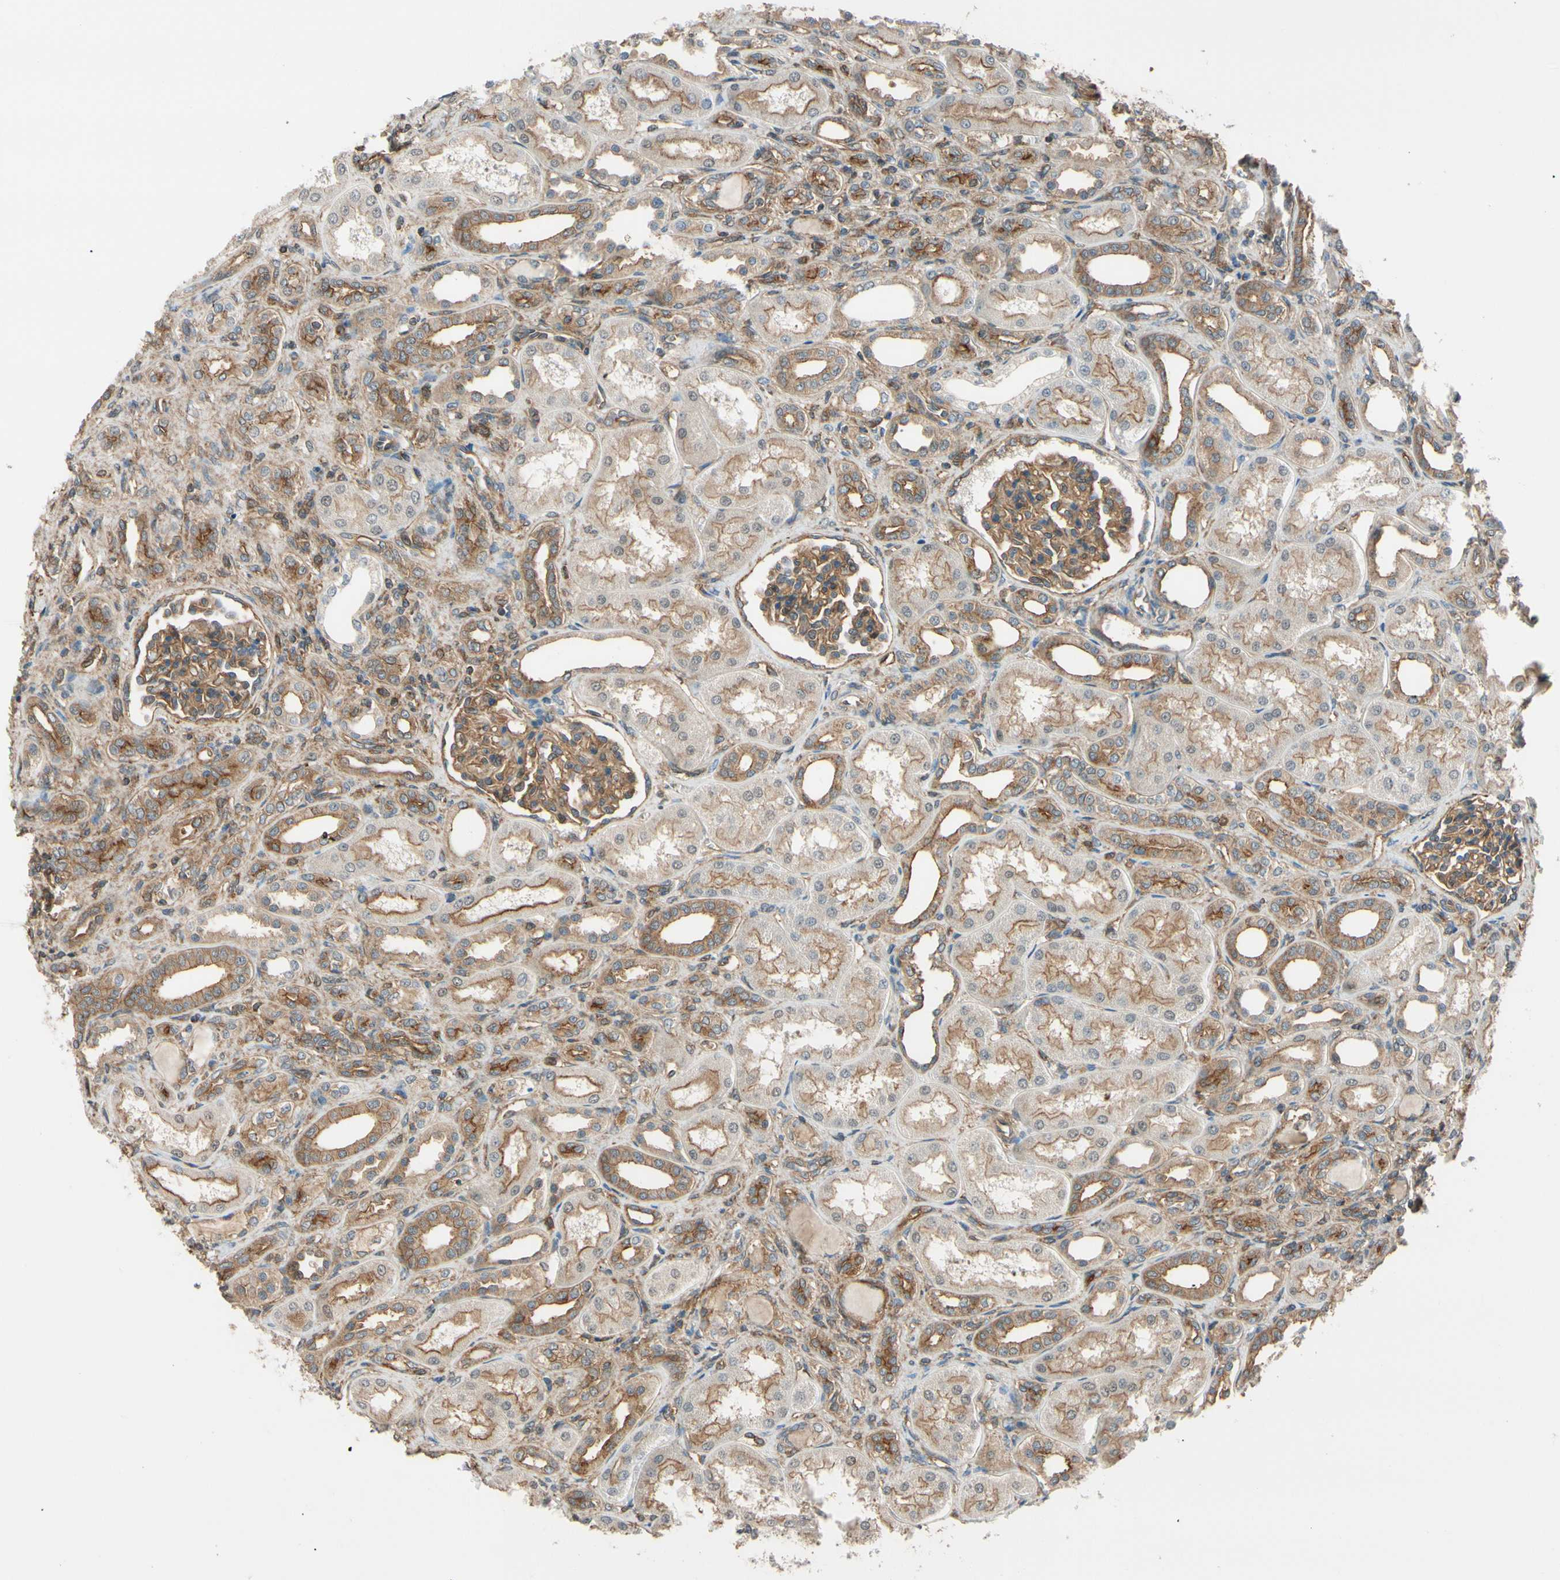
{"staining": {"intensity": "moderate", "quantity": "25%-75%", "location": "cytoplasmic/membranous"}, "tissue": "kidney", "cell_type": "Cells in glomeruli", "image_type": "normal", "snomed": [{"axis": "morphology", "description": "Normal tissue, NOS"}, {"axis": "topography", "description": "Kidney"}], "caption": "IHC staining of normal kidney, which displays medium levels of moderate cytoplasmic/membranous positivity in approximately 25%-75% of cells in glomeruli indicating moderate cytoplasmic/membranous protein staining. The staining was performed using DAB (3,3'-diaminobenzidine) (brown) for protein detection and nuclei were counterstained in hematoxylin (blue).", "gene": "EPS15", "patient": {"sex": "male", "age": 7}}